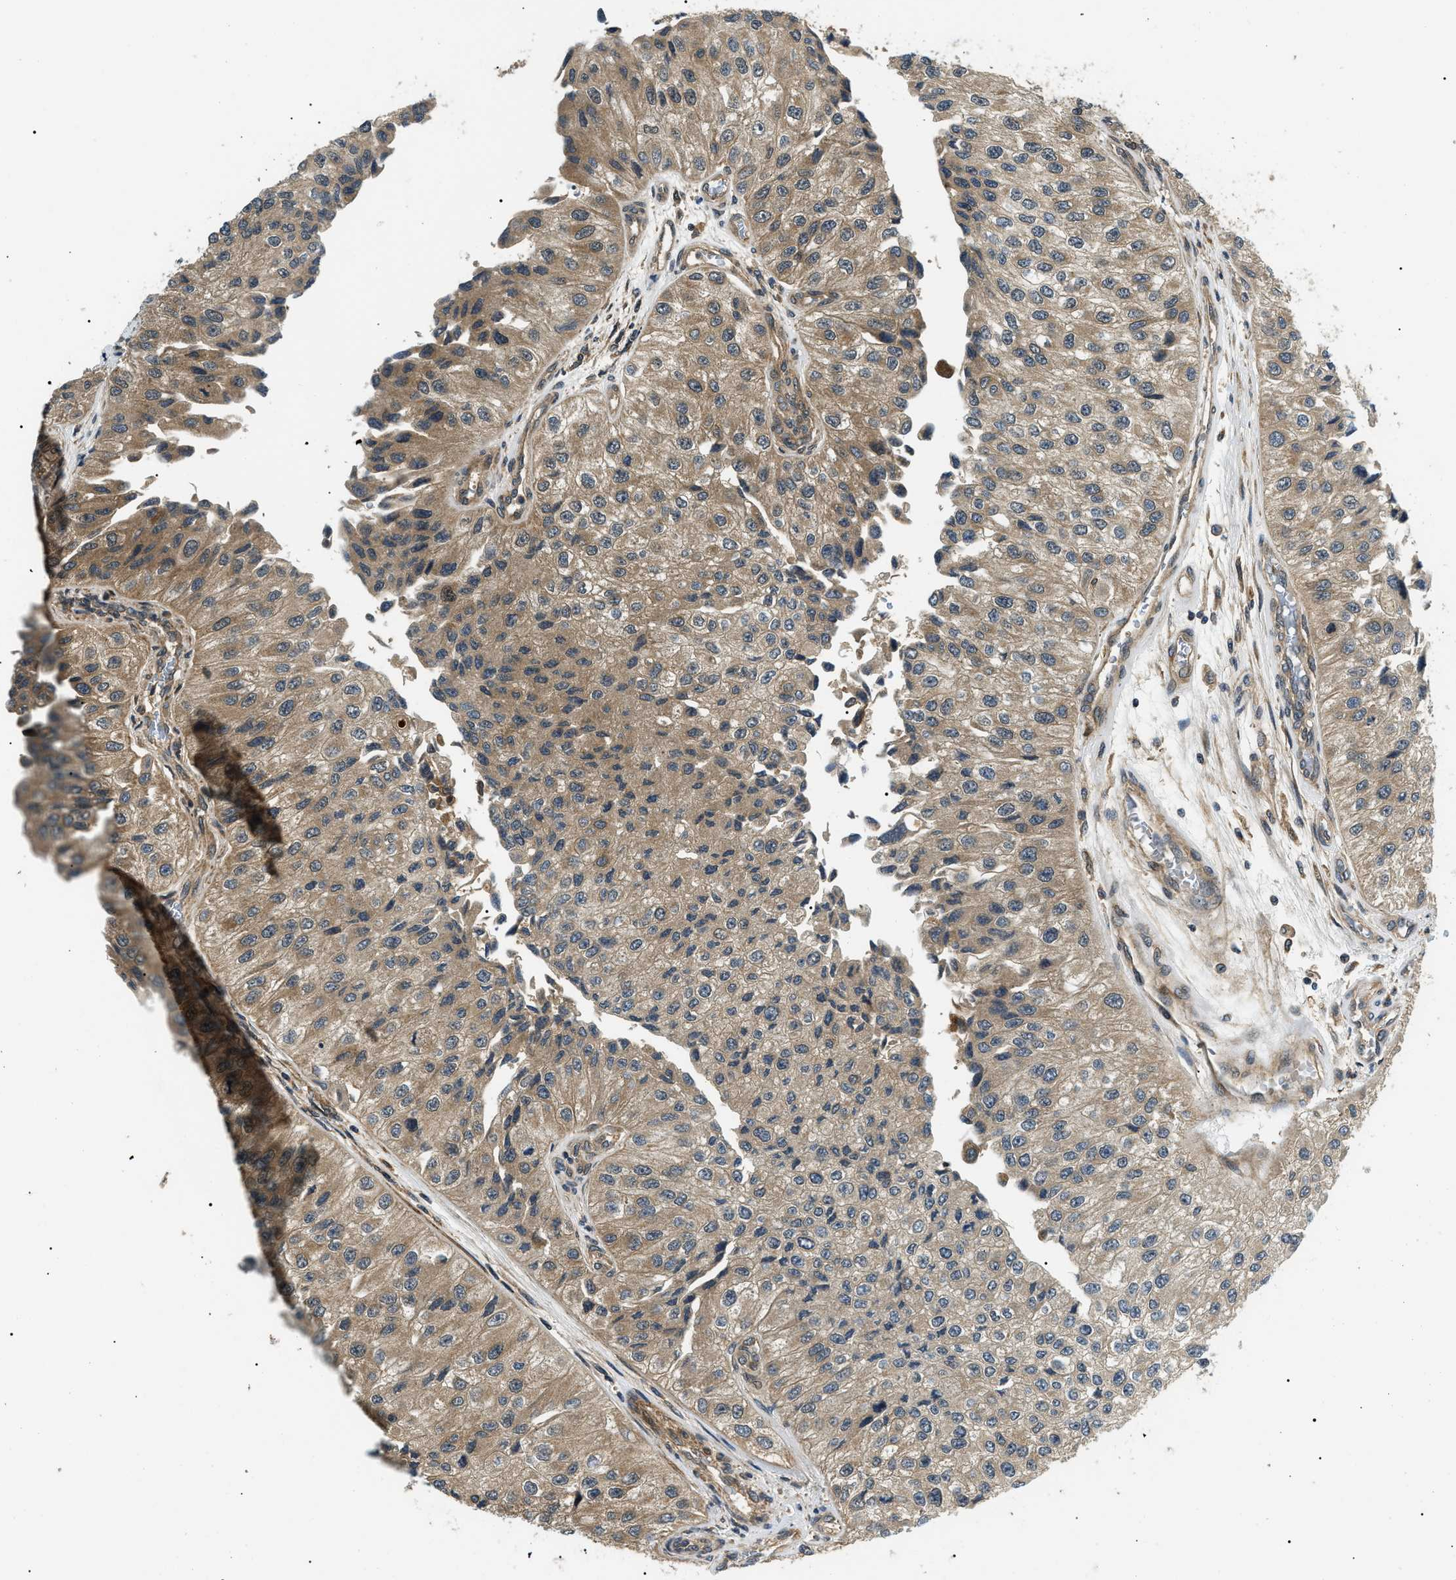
{"staining": {"intensity": "weak", "quantity": ">75%", "location": "cytoplasmic/membranous"}, "tissue": "urothelial cancer", "cell_type": "Tumor cells", "image_type": "cancer", "snomed": [{"axis": "morphology", "description": "Urothelial carcinoma, High grade"}, {"axis": "topography", "description": "Kidney"}, {"axis": "topography", "description": "Urinary bladder"}], "caption": "High-grade urothelial carcinoma tissue reveals weak cytoplasmic/membranous expression in approximately >75% of tumor cells", "gene": "ATP6AP1", "patient": {"sex": "male", "age": 77}}